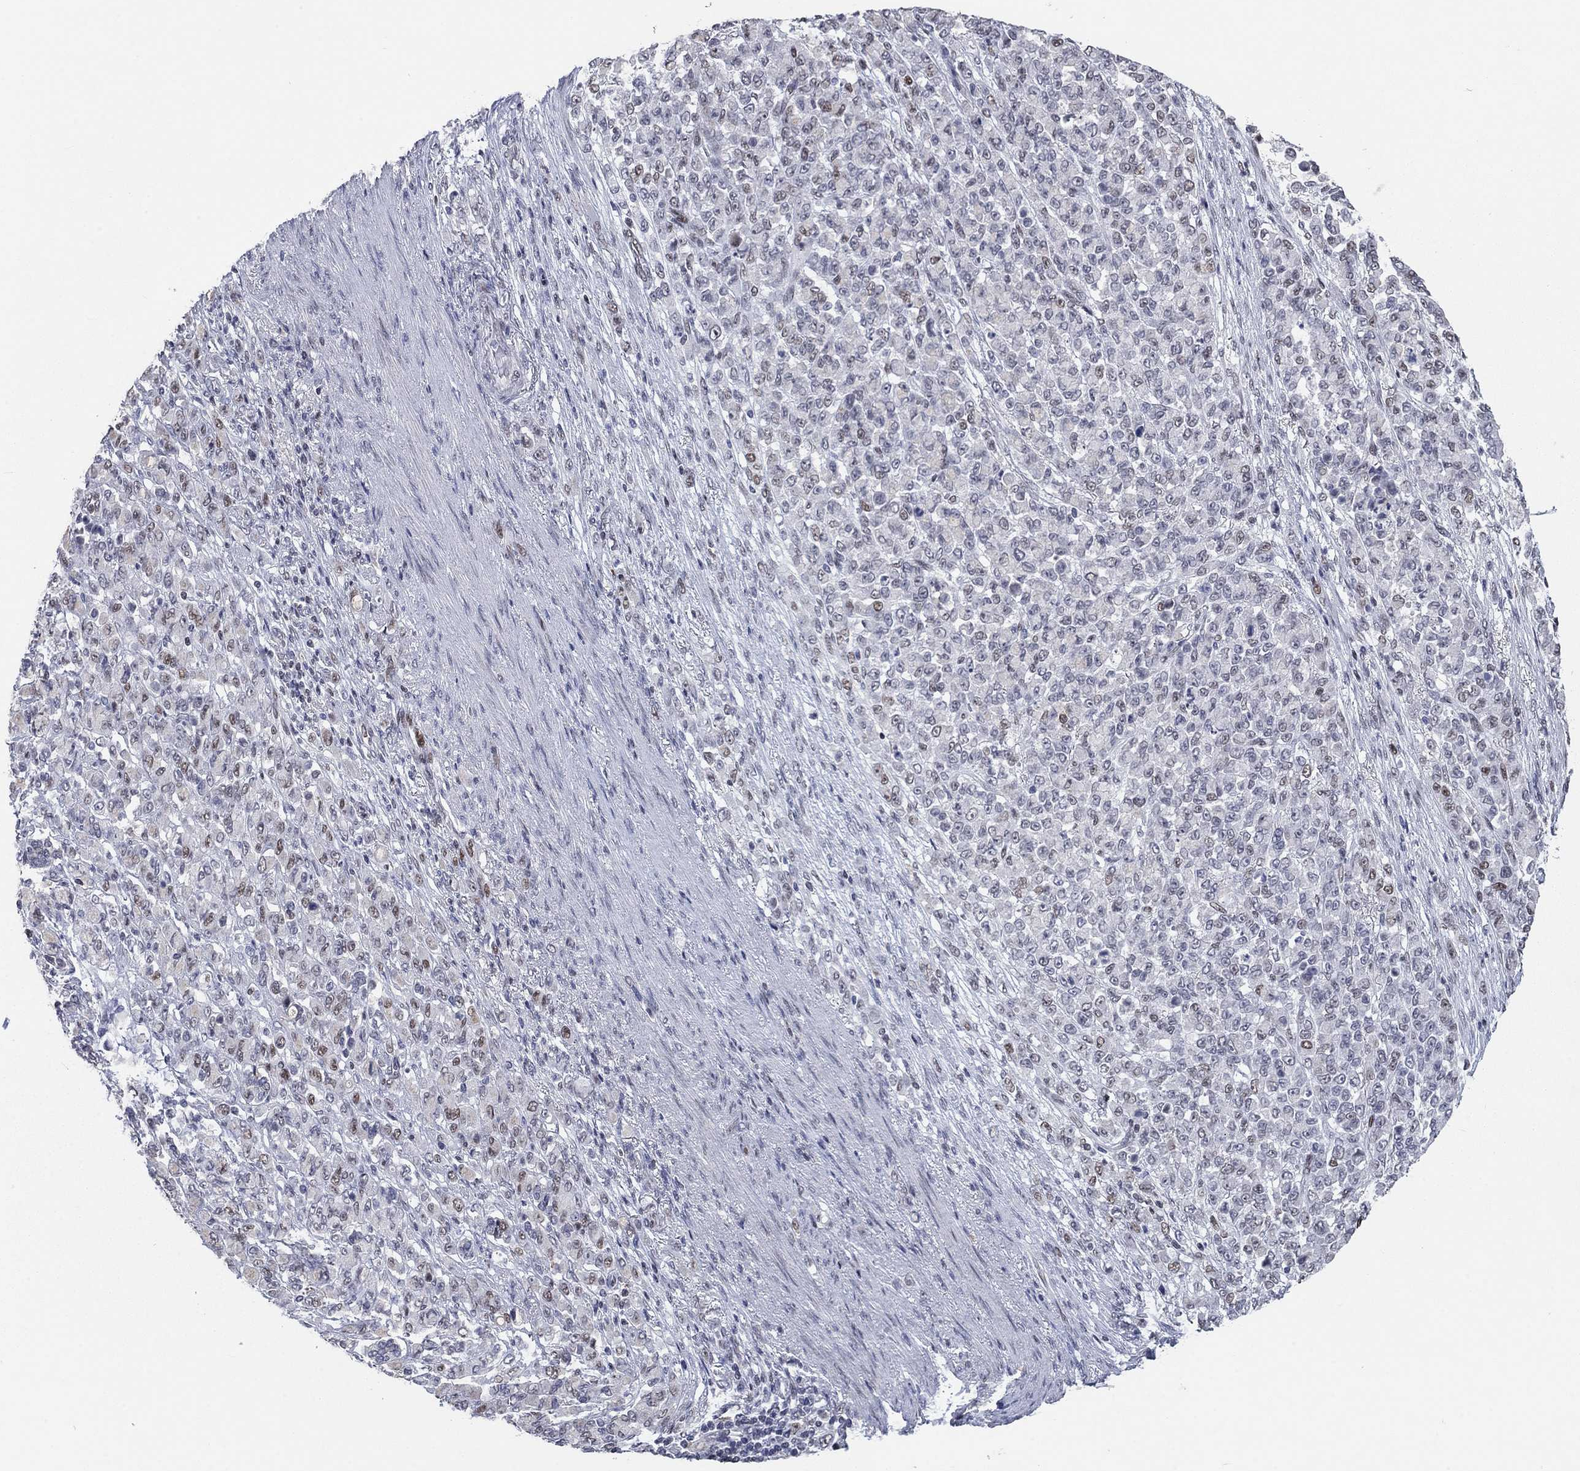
{"staining": {"intensity": "negative", "quantity": "none", "location": "none"}, "tissue": "stomach cancer", "cell_type": "Tumor cells", "image_type": "cancer", "snomed": [{"axis": "morphology", "description": "Normal tissue, NOS"}, {"axis": "morphology", "description": "Adenocarcinoma, NOS"}, {"axis": "topography", "description": "Stomach"}], "caption": "There is no significant positivity in tumor cells of adenocarcinoma (stomach).", "gene": "HCFC1", "patient": {"sex": "female", "age": 79}}